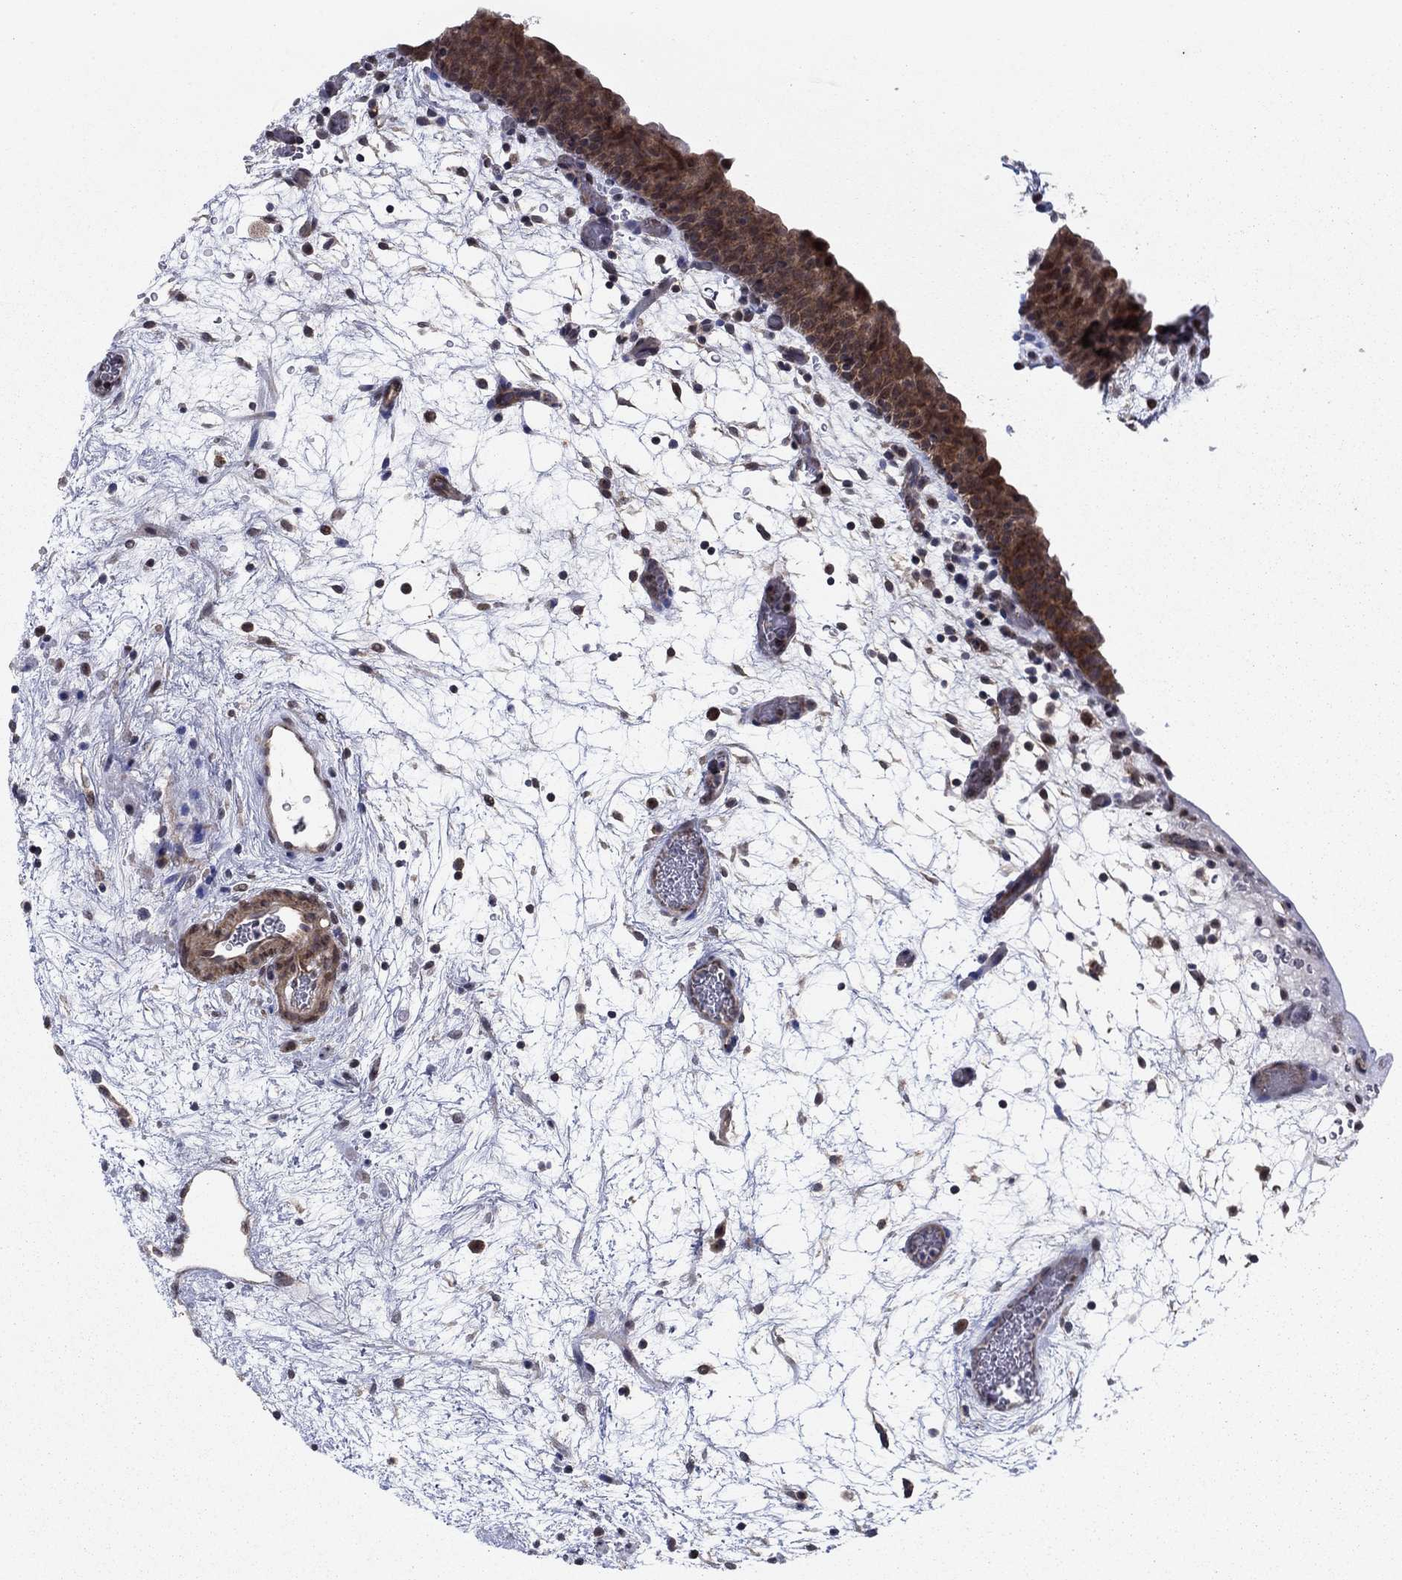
{"staining": {"intensity": "strong", "quantity": "25%-75%", "location": "cytoplasmic/membranous"}, "tissue": "urinary bladder", "cell_type": "Urothelial cells", "image_type": "normal", "snomed": [{"axis": "morphology", "description": "Normal tissue, NOS"}, {"axis": "topography", "description": "Urinary bladder"}], "caption": "A high amount of strong cytoplasmic/membranous positivity is identified in about 25%-75% of urothelial cells in benign urinary bladder.", "gene": "PSMC1", "patient": {"sex": "male", "age": 37}}